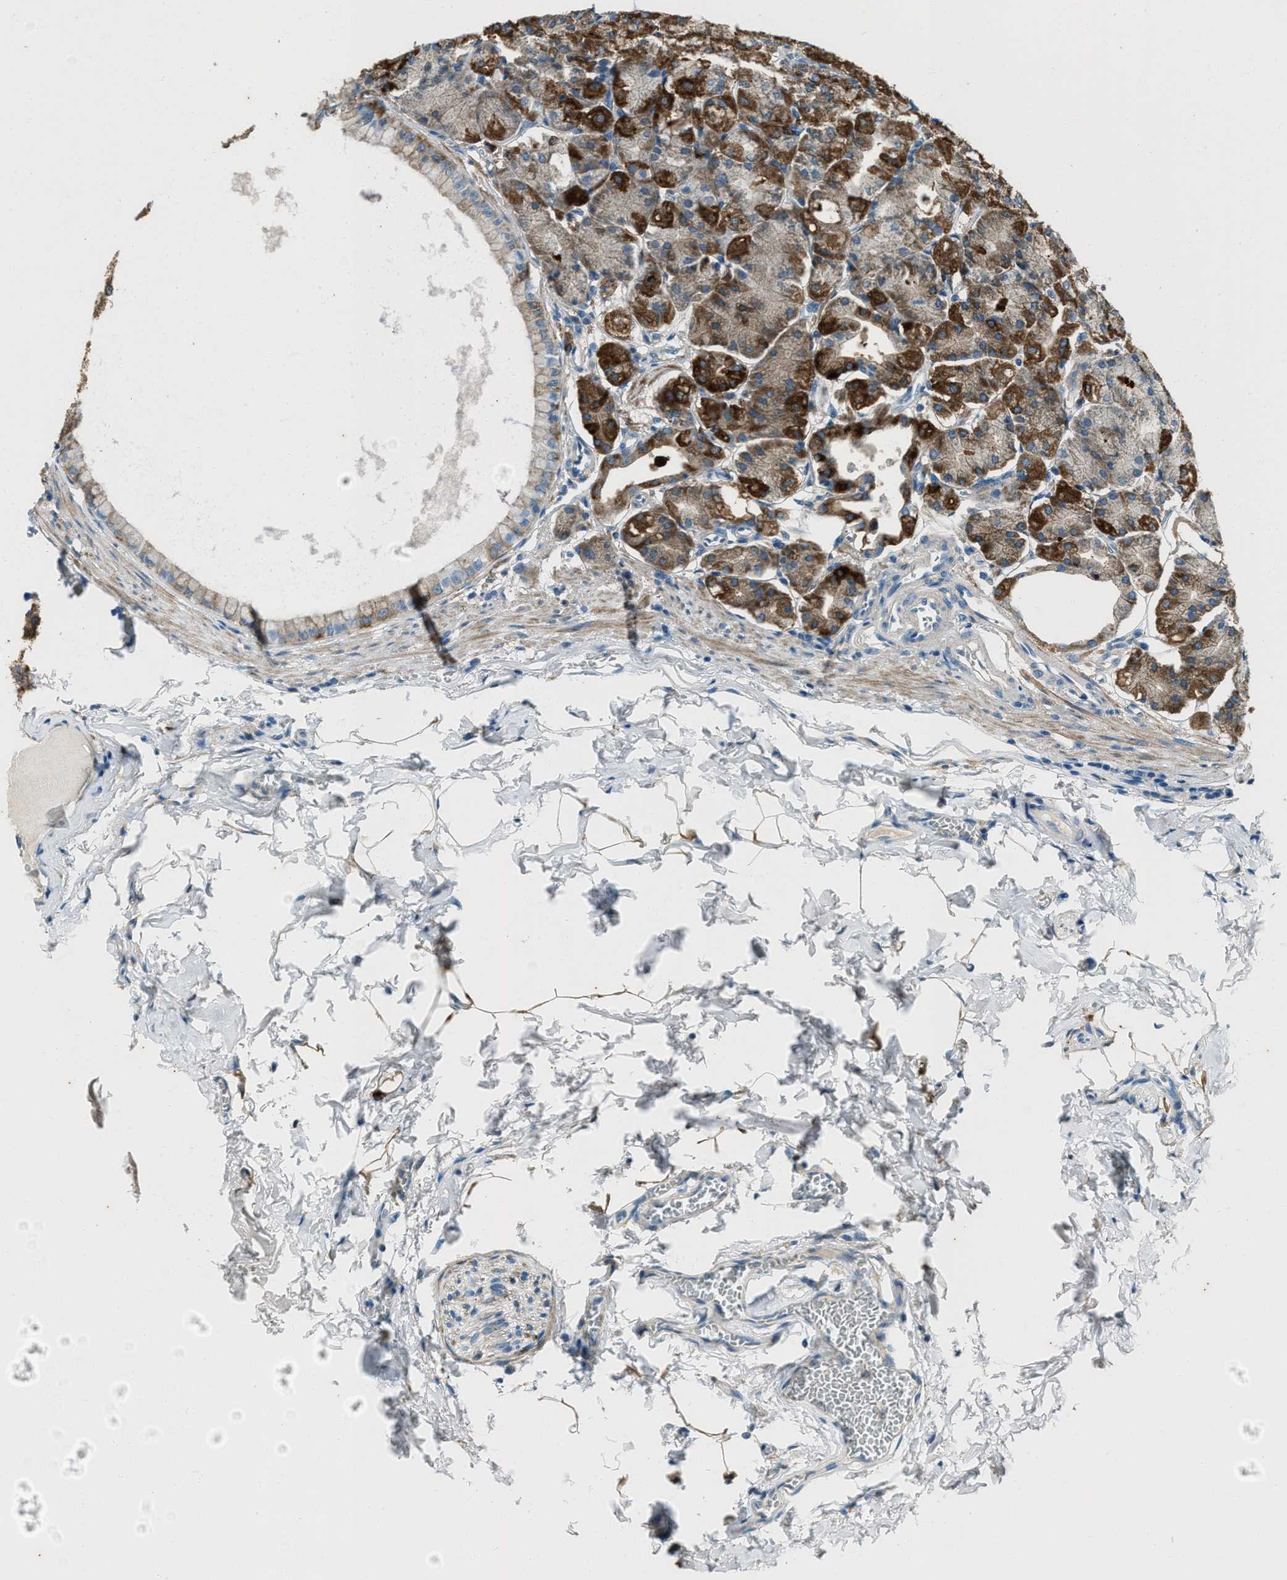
{"staining": {"intensity": "strong", "quantity": ">75%", "location": "cytoplasmic/membranous"}, "tissue": "stomach", "cell_type": "Glandular cells", "image_type": "normal", "snomed": [{"axis": "morphology", "description": "Normal tissue, NOS"}, {"axis": "topography", "description": "Stomach, lower"}], "caption": "This histopathology image shows immunohistochemistry staining of normal human stomach, with high strong cytoplasmic/membranous staining in approximately >75% of glandular cells.", "gene": "SVIL", "patient": {"sex": "male", "age": 71}}